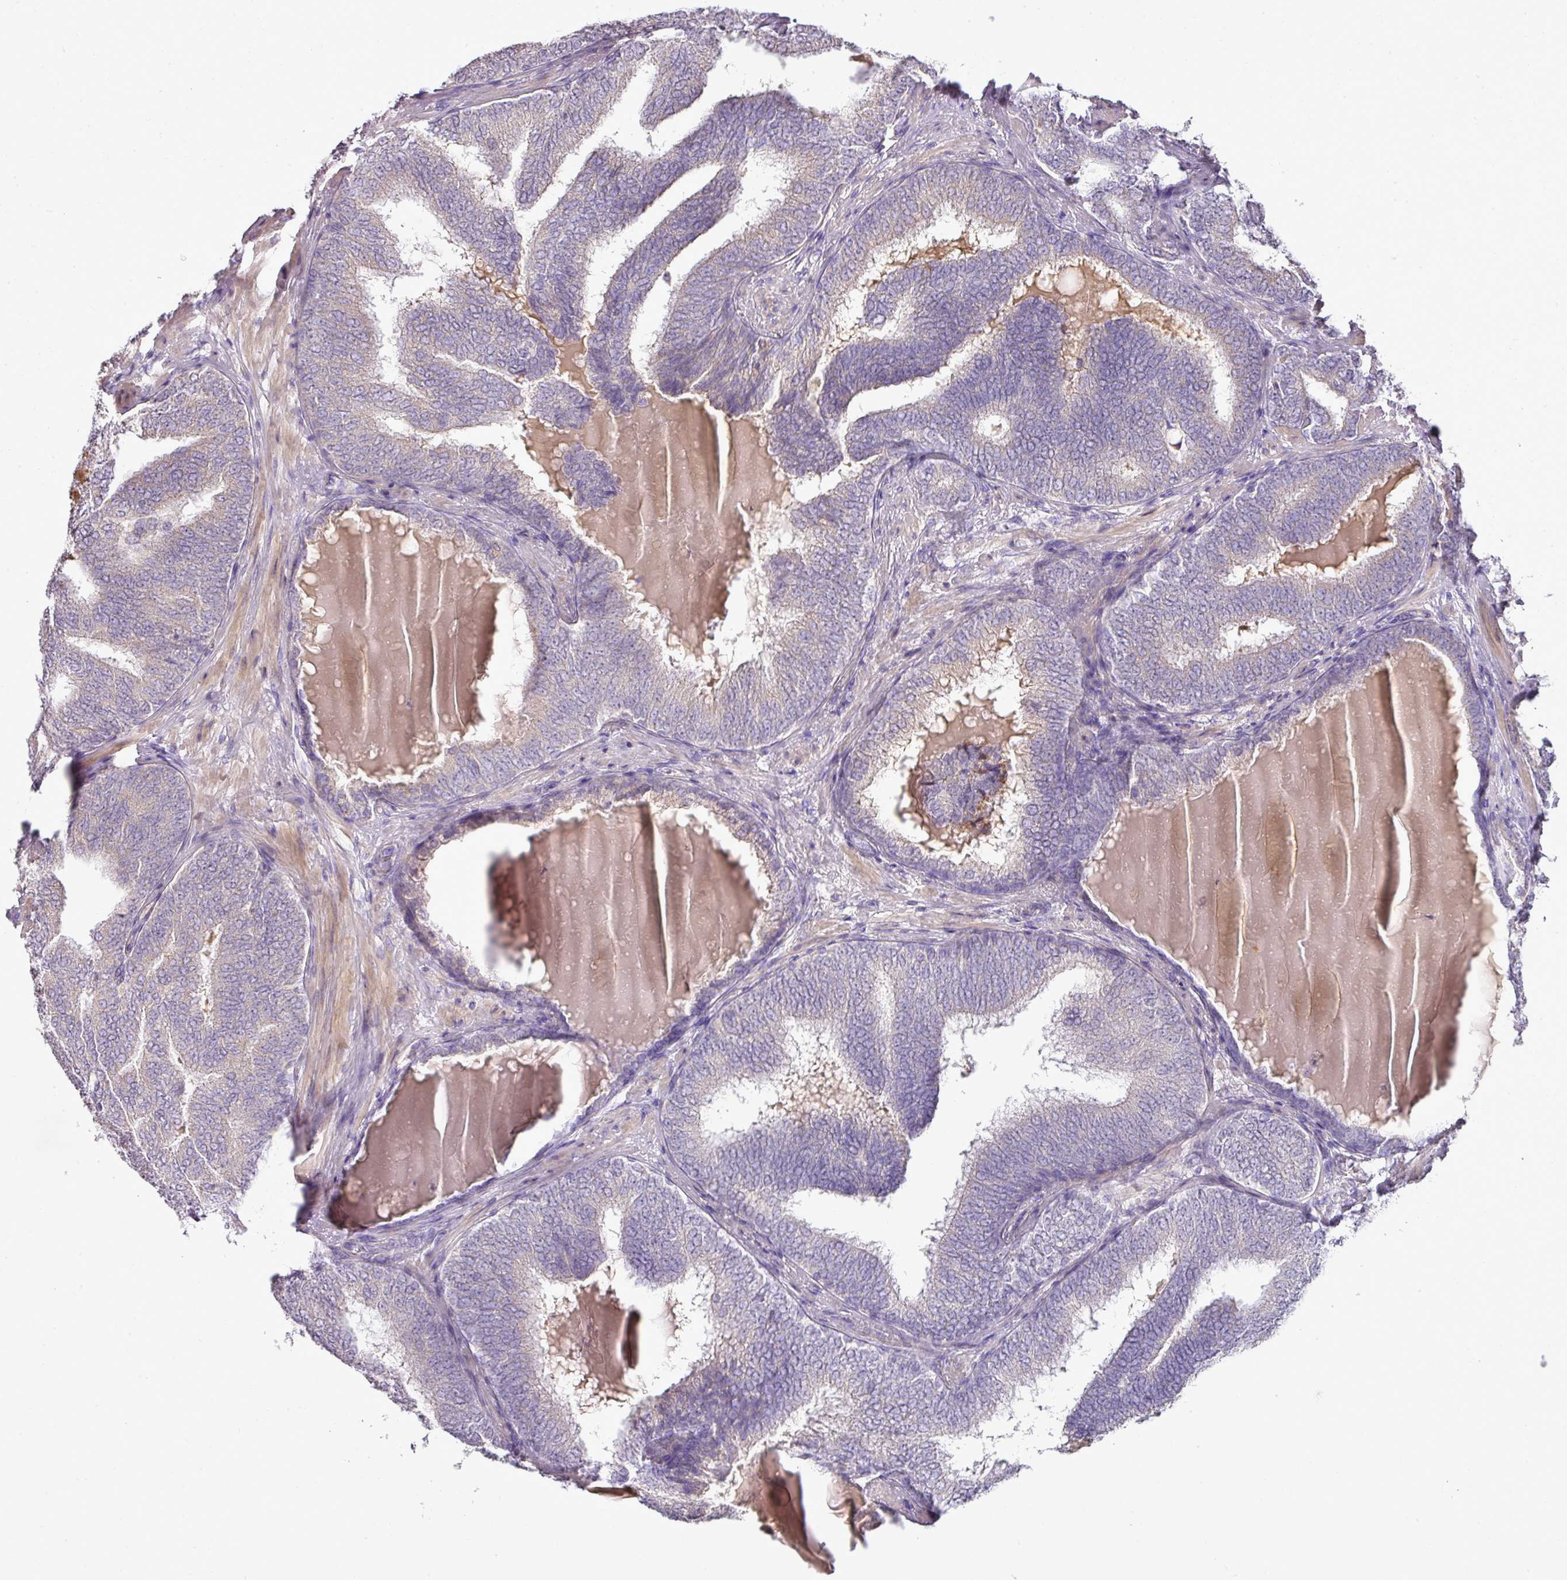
{"staining": {"intensity": "negative", "quantity": "none", "location": "none"}, "tissue": "prostate cancer", "cell_type": "Tumor cells", "image_type": "cancer", "snomed": [{"axis": "morphology", "description": "Adenocarcinoma, High grade"}, {"axis": "topography", "description": "Prostate"}], "caption": "High magnification brightfield microscopy of prostate adenocarcinoma (high-grade) stained with DAB (3,3'-diaminobenzidine) (brown) and counterstained with hematoxylin (blue): tumor cells show no significant expression.", "gene": "BRINP2", "patient": {"sex": "male", "age": 72}}